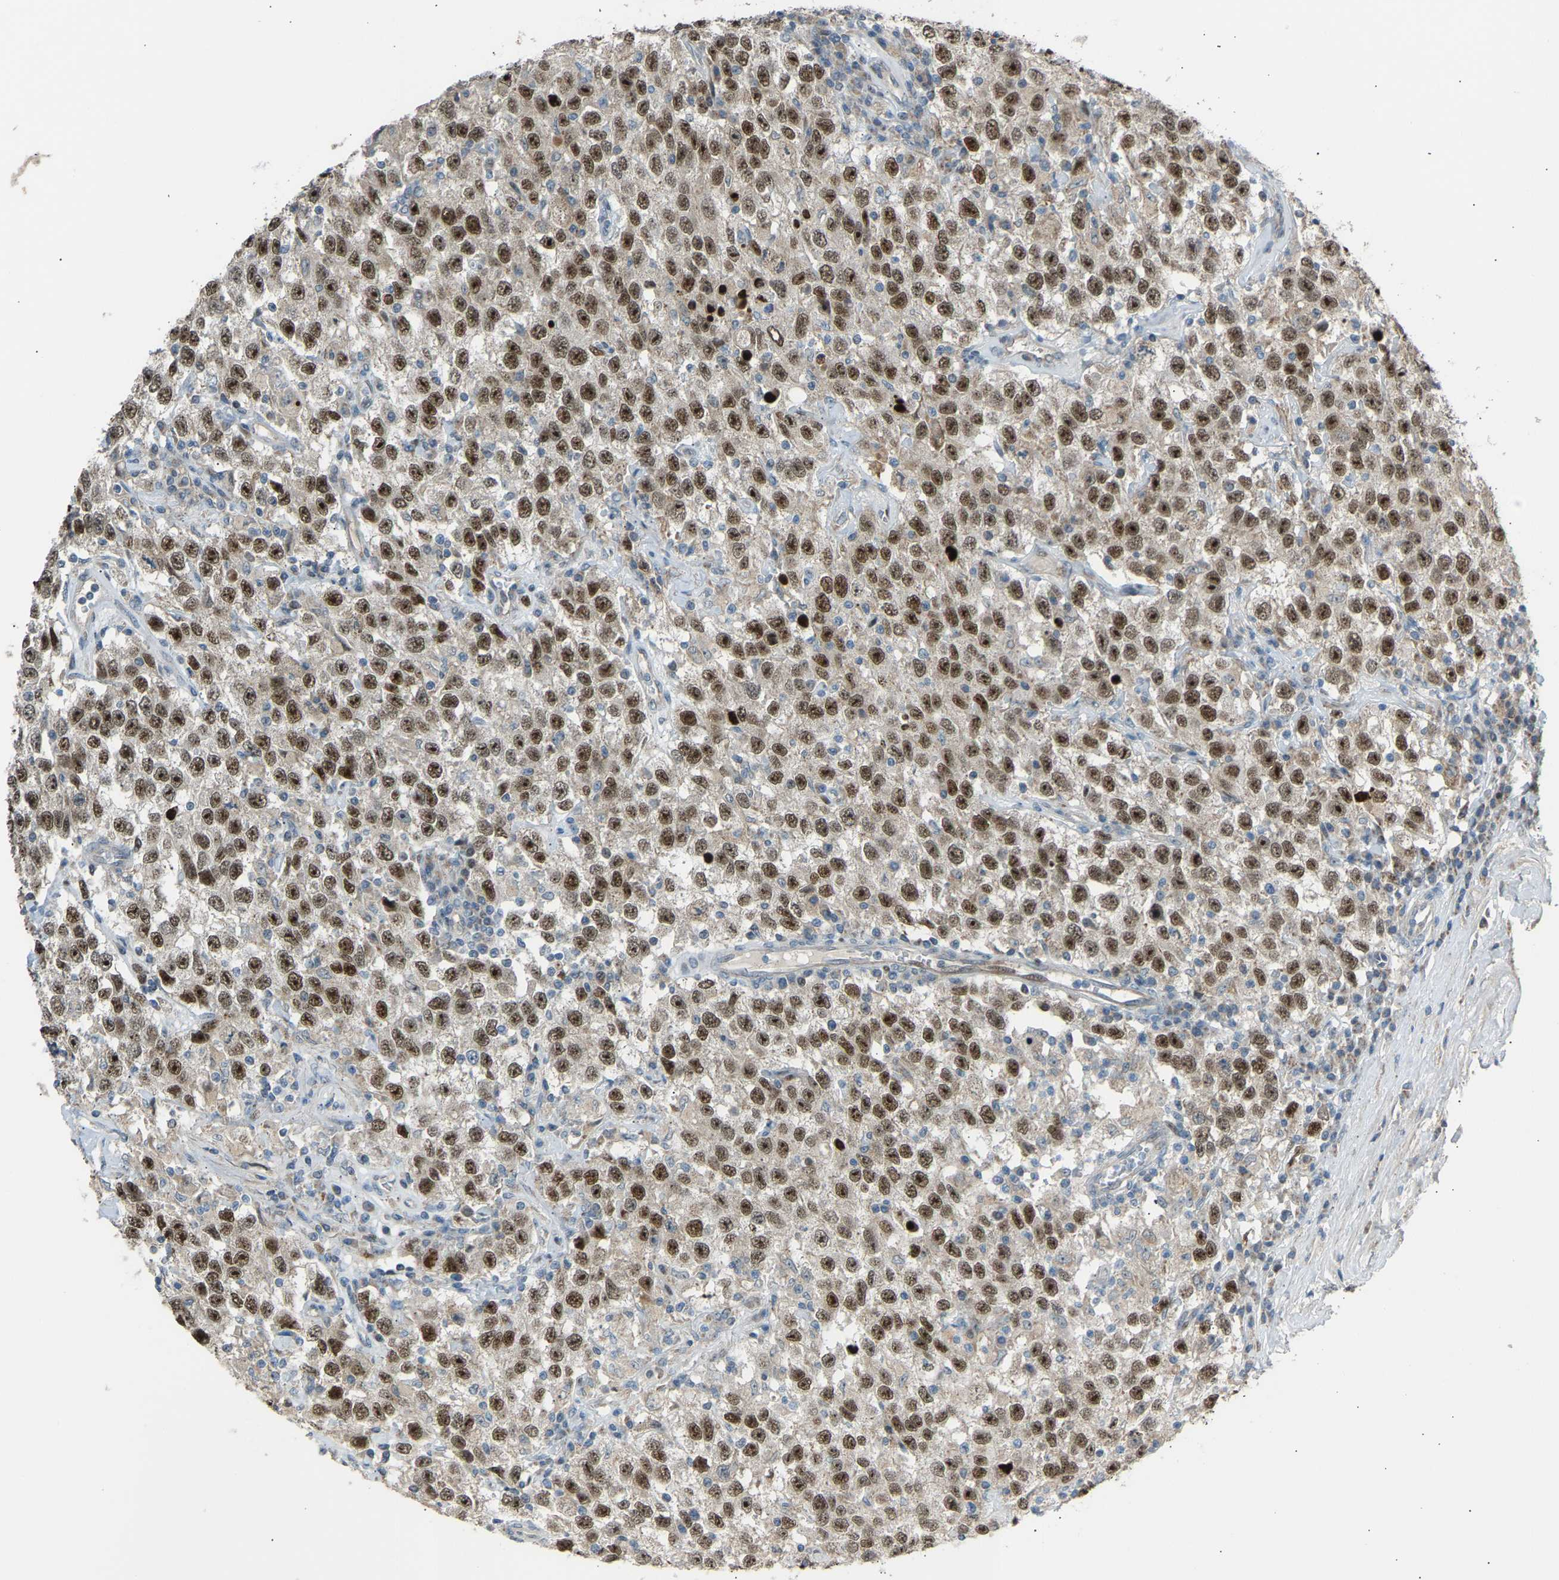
{"staining": {"intensity": "strong", "quantity": ">75%", "location": "nuclear"}, "tissue": "testis cancer", "cell_type": "Tumor cells", "image_type": "cancer", "snomed": [{"axis": "morphology", "description": "Seminoma, NOS"}, {"axis": "topography", "description": "Testis"}], "caption": "A brown stain labels strong nuclear expression of a protein in human seminoma (testis) tumor cells. The protein of interest is stained brown, and the nuclei are stained in blue (DAB IHC with brightfield microscopy, high magnification).", "gene": "VPS41", "patient": {"sex": "male", "age": 41}}